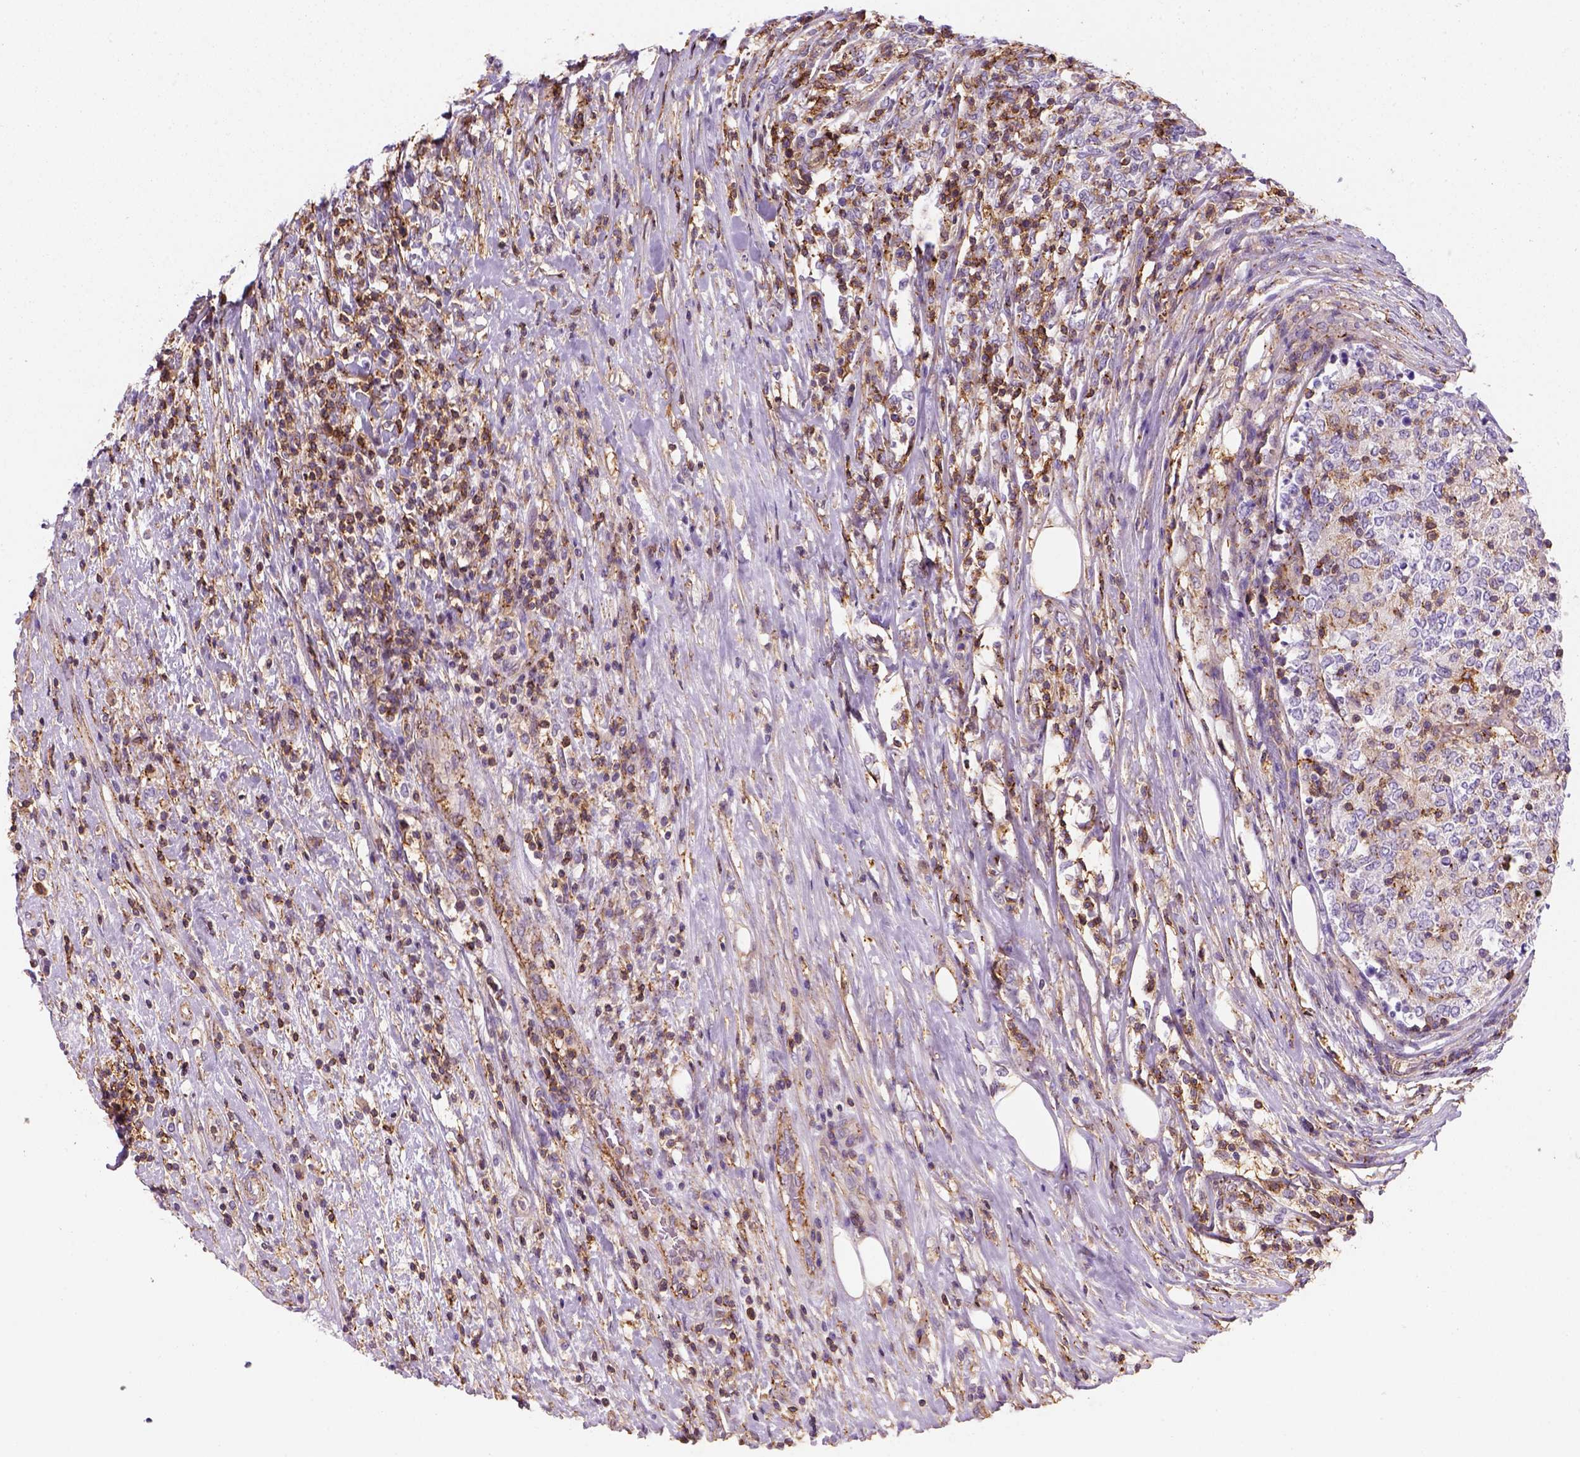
{"staining": {"intensity": "moderate", "quantity": "25%-75%", "location": "cytoplasmic/membranous"}, "tissue": "lymphoma", "cell_type": "Tumor cells", "image_type": "cancer", "snomed": [{"axis": "morphology", "description": "Malignant lymphoma, non-Hodgkin's type, High grade"}, {"axis": "topography", "description": "Lymph node"}], "caption": "High-grade malignant lymphoma, non-Hodgkin's type stained with DAB (3,3'-diaminobenzidine) immunohistochemistry displays medium levels of moderate cytoplasmic/membranous staining in about 25%-75% of tumor cells.", "gene": "GPRC5D", "patient": {"sex": "female", "age": 84}}